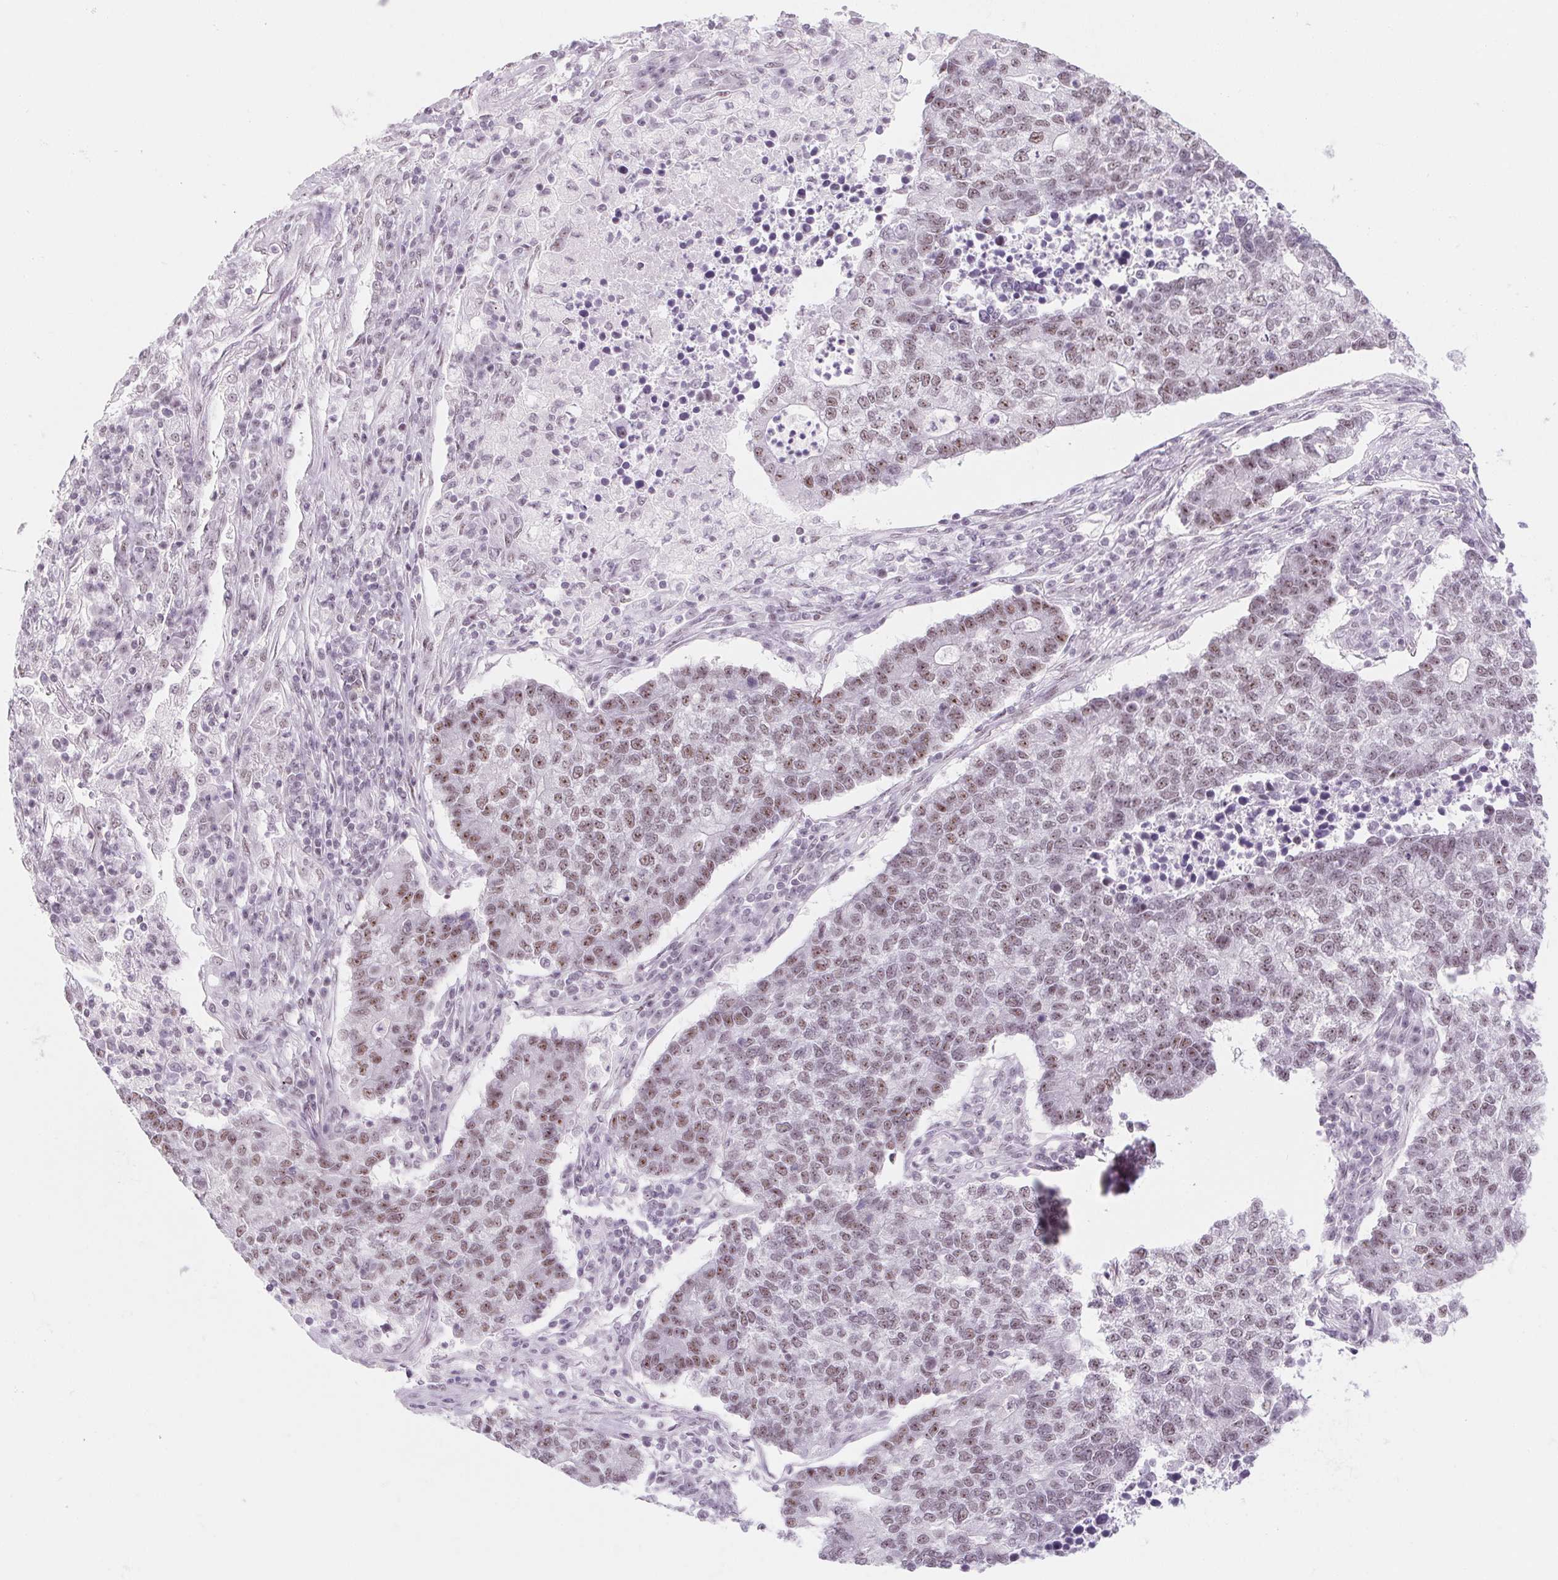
{"staining": {"intensity": "weak", "quantity": "25%-75%", "location": "nuclear"}, "tissue": "lung cancer", "cell_type": "Tumor cells", "image_type": "cancer", "snomed": [{"axis": "morphology", "description": "Adenocarcinoma, NOS"}, {"axis": "topography", "description": "Lung"}], "caption": "A brown stain shows weak nuclear staining of a protein in adenocarcinoma (lung) tumor cells.", "gene": "ZIC4", "patient": {"sex": "male", "age": 57}}